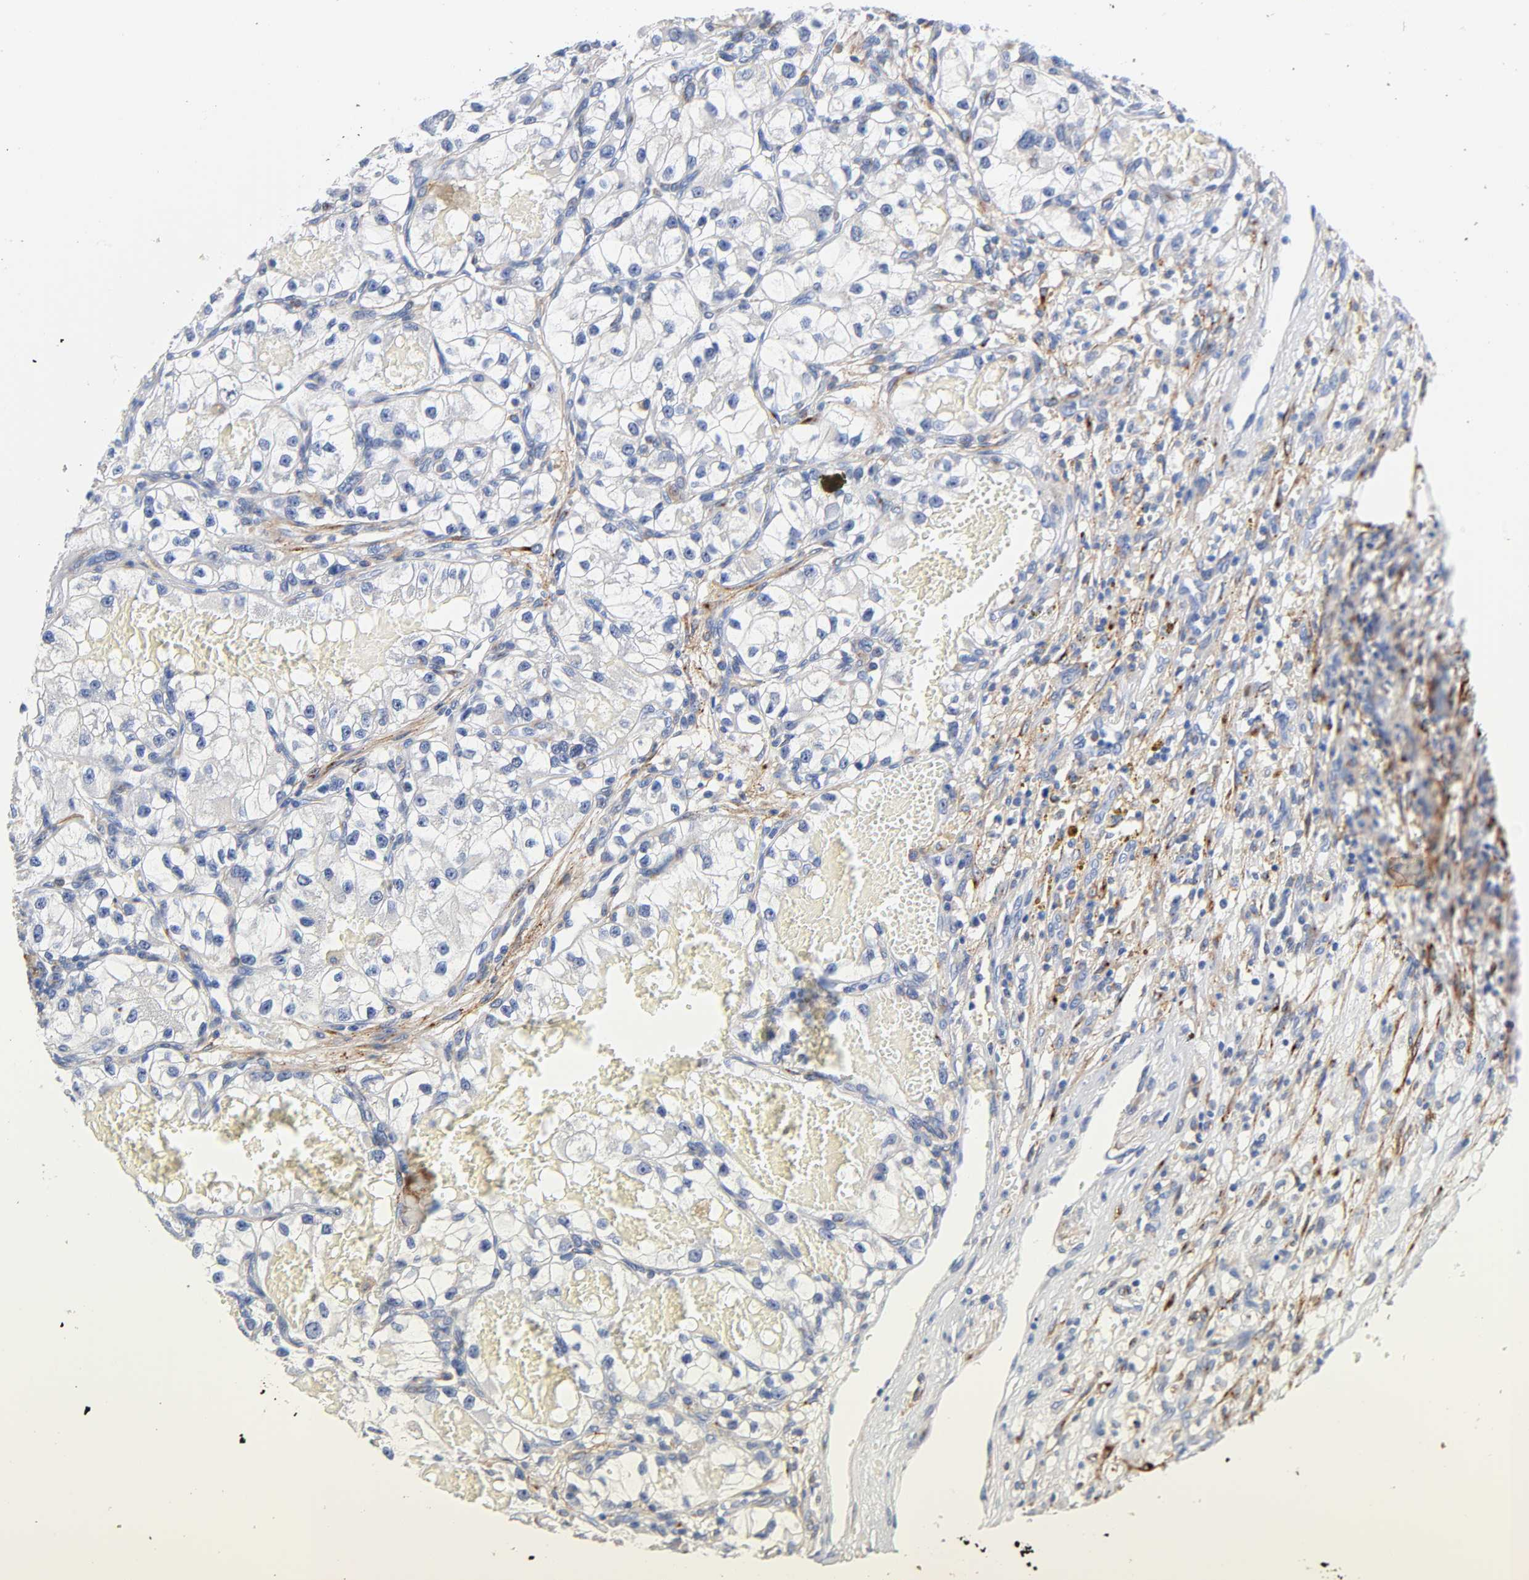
{"staining": {"intensity": "negative", "quantity": "none", "location": "none"}, "tissue": "renal cancer", "cell_type": "Tumor cells", "image_type": "cancer", "snomed": [{"axis": "morphology", "description": "Adenocarcinoma, NOS"}, {"axis": "topography", "description": "Kidney"}], "caption": "A photomicrograph of human adenocarcinoma (renal) is negative for staining in tumor cells.", "gene": "LRP1", "patient": {"sex": "female", "age": 57}}